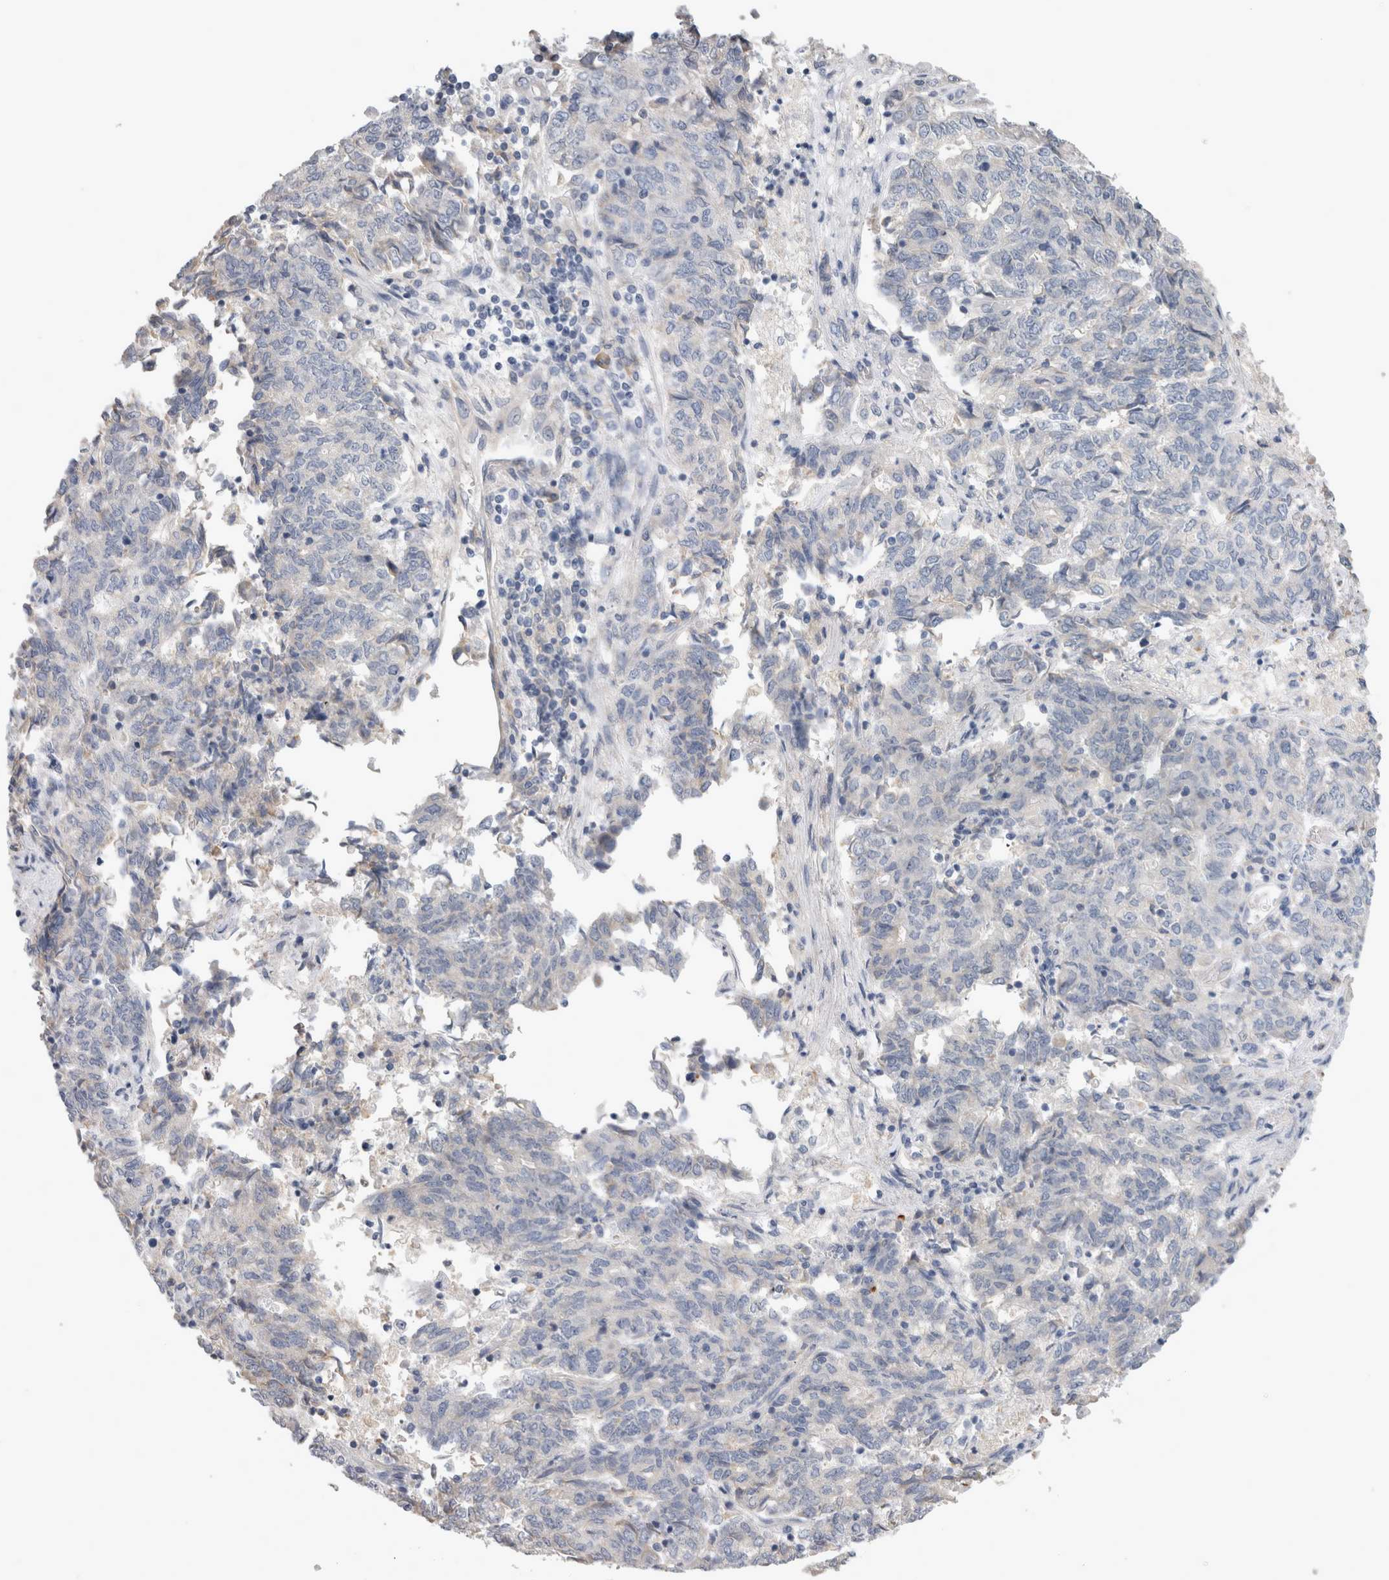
{"staining": {"intensity": "negative", "quantity": "none", "location": "none"}, "tissue": "endometrial cancer", "cell_type": "Tumor cells", "image_type": "cancer", "snomed": [{"axis": "morphology", "description": "Adenocarcinoma, NOS"}, {"axis": "topography", "description": "Endometrium"}], "caption": "This is a micrograph of immunohistochemistry (IHC) staining of adenocarcinoma (endometrial), which shows no expression in tumor cells.", "gene": "SMAP2", "patient": {"sex": "female", "age": 80}}